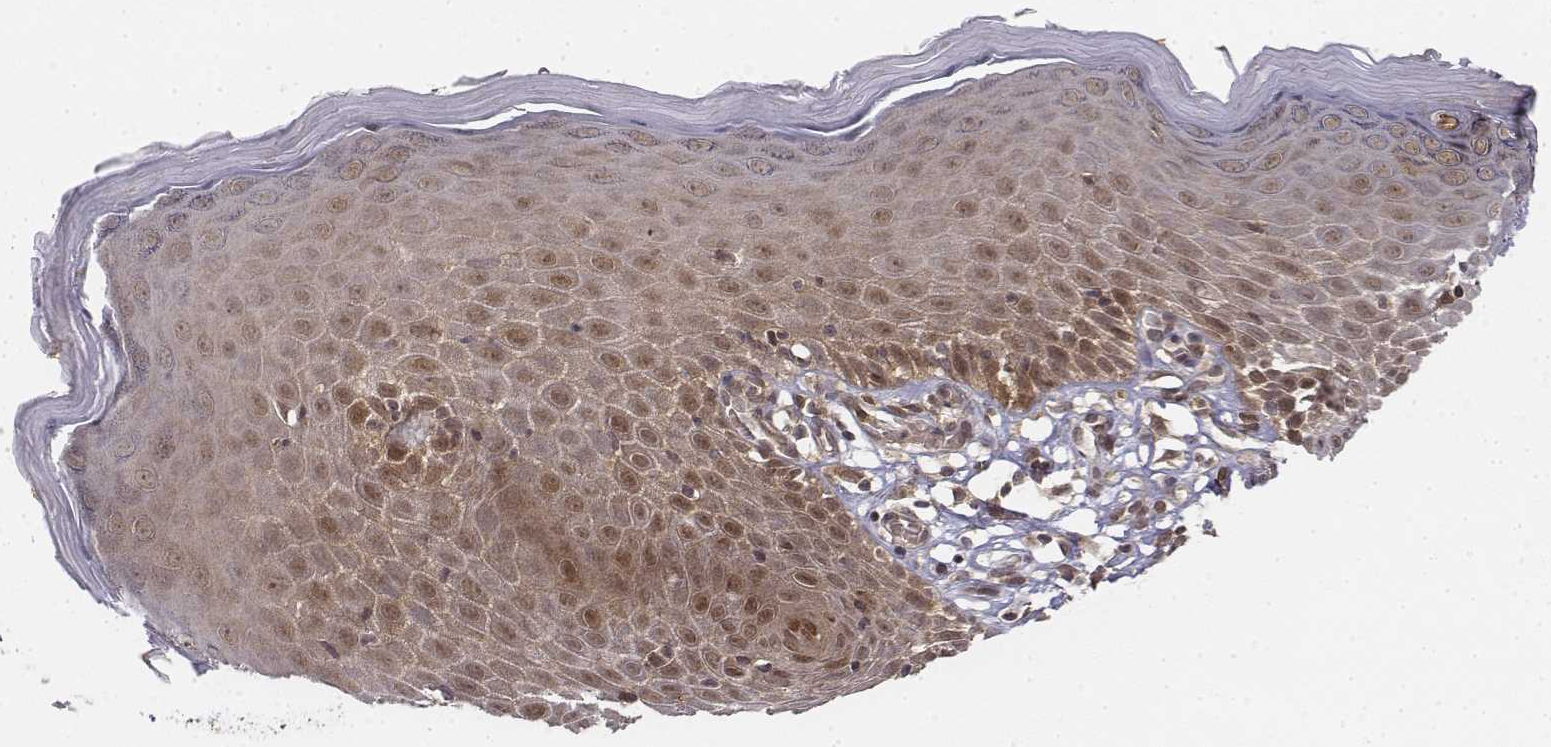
{"staining": {"intensity": "moderate", "quantity": ">75%", "location": "cytoplasmic/membranous,nuclear"}, "tissue": "skin", "cell_type": "Epidermal cells", "image_type": "normal", "snomed": [{"axis": "morphology", "description": "Normal tissue, NOS"}, {"axis": "topography", "description": "Vulva"}], "caption": "Human skin stained with a brown dye exhibits moderate cytoplasmic/membranous,nuclear positive expression in about >75% of epidermal cells.", "gene": "ZFYVE19", "patient": {"sex": "female", "age": 68}}